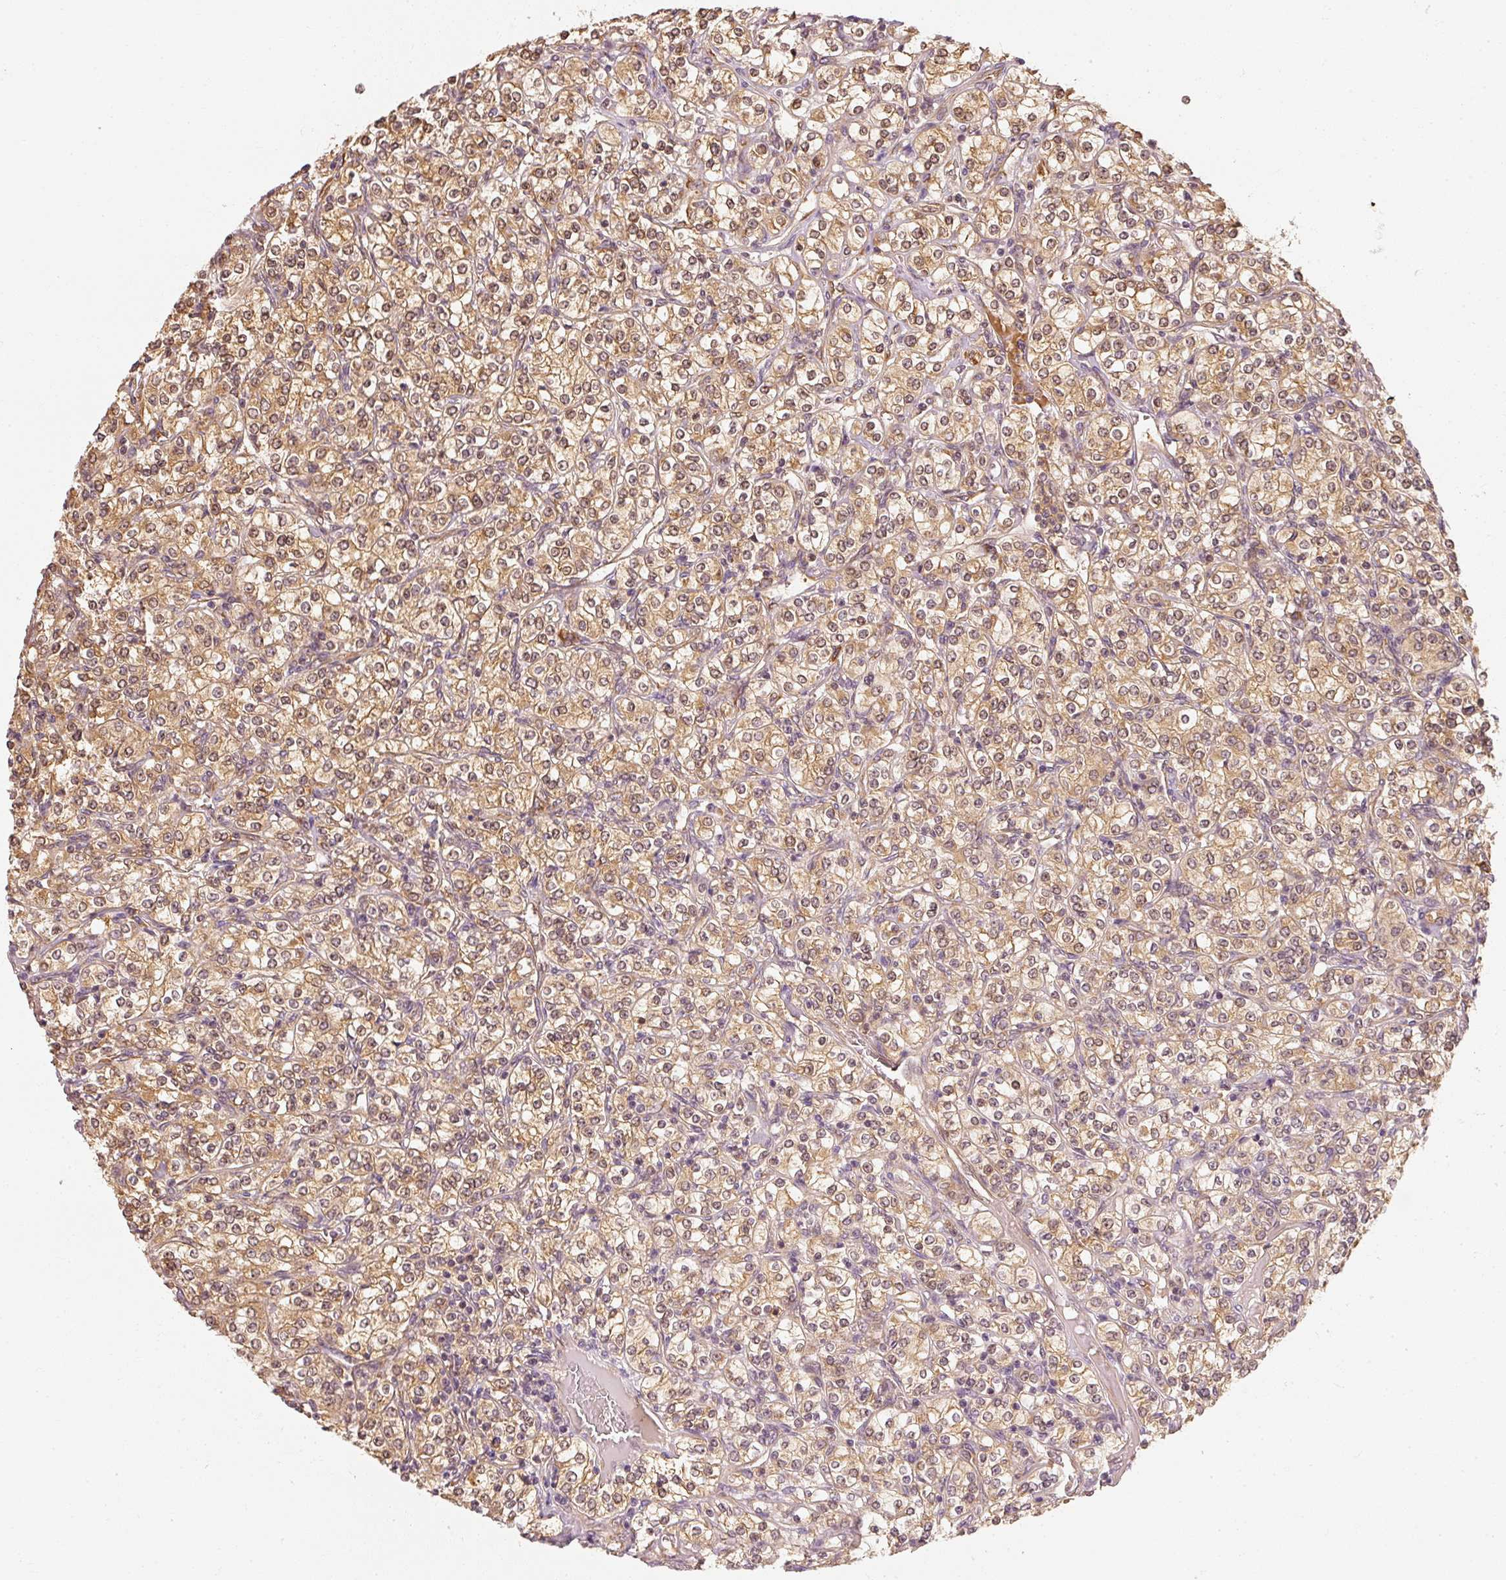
{"staining": {"intensity": "moderate", "quantity": ">75%", "location": "cytoplasmic/membranous"}, "tissue": "renal cancer", "cell_type": "Tumor cells", "image_type": "cancer", "snomed": [{"axis": "morphology", "description": "Adenocarcinoma, NOS"}, {"axis": "topography", "description": "Kidney"}], "caption": "A histopathology image showing moderate cytoplasmic/membranous positivity in approximately >75% of tumor cells in renal cancer (adenocarcinoma), as visualized by brown immunohistochemical staining.", "gene": "EEF1A2", "patient": {"sex": "male", "age": 77}}